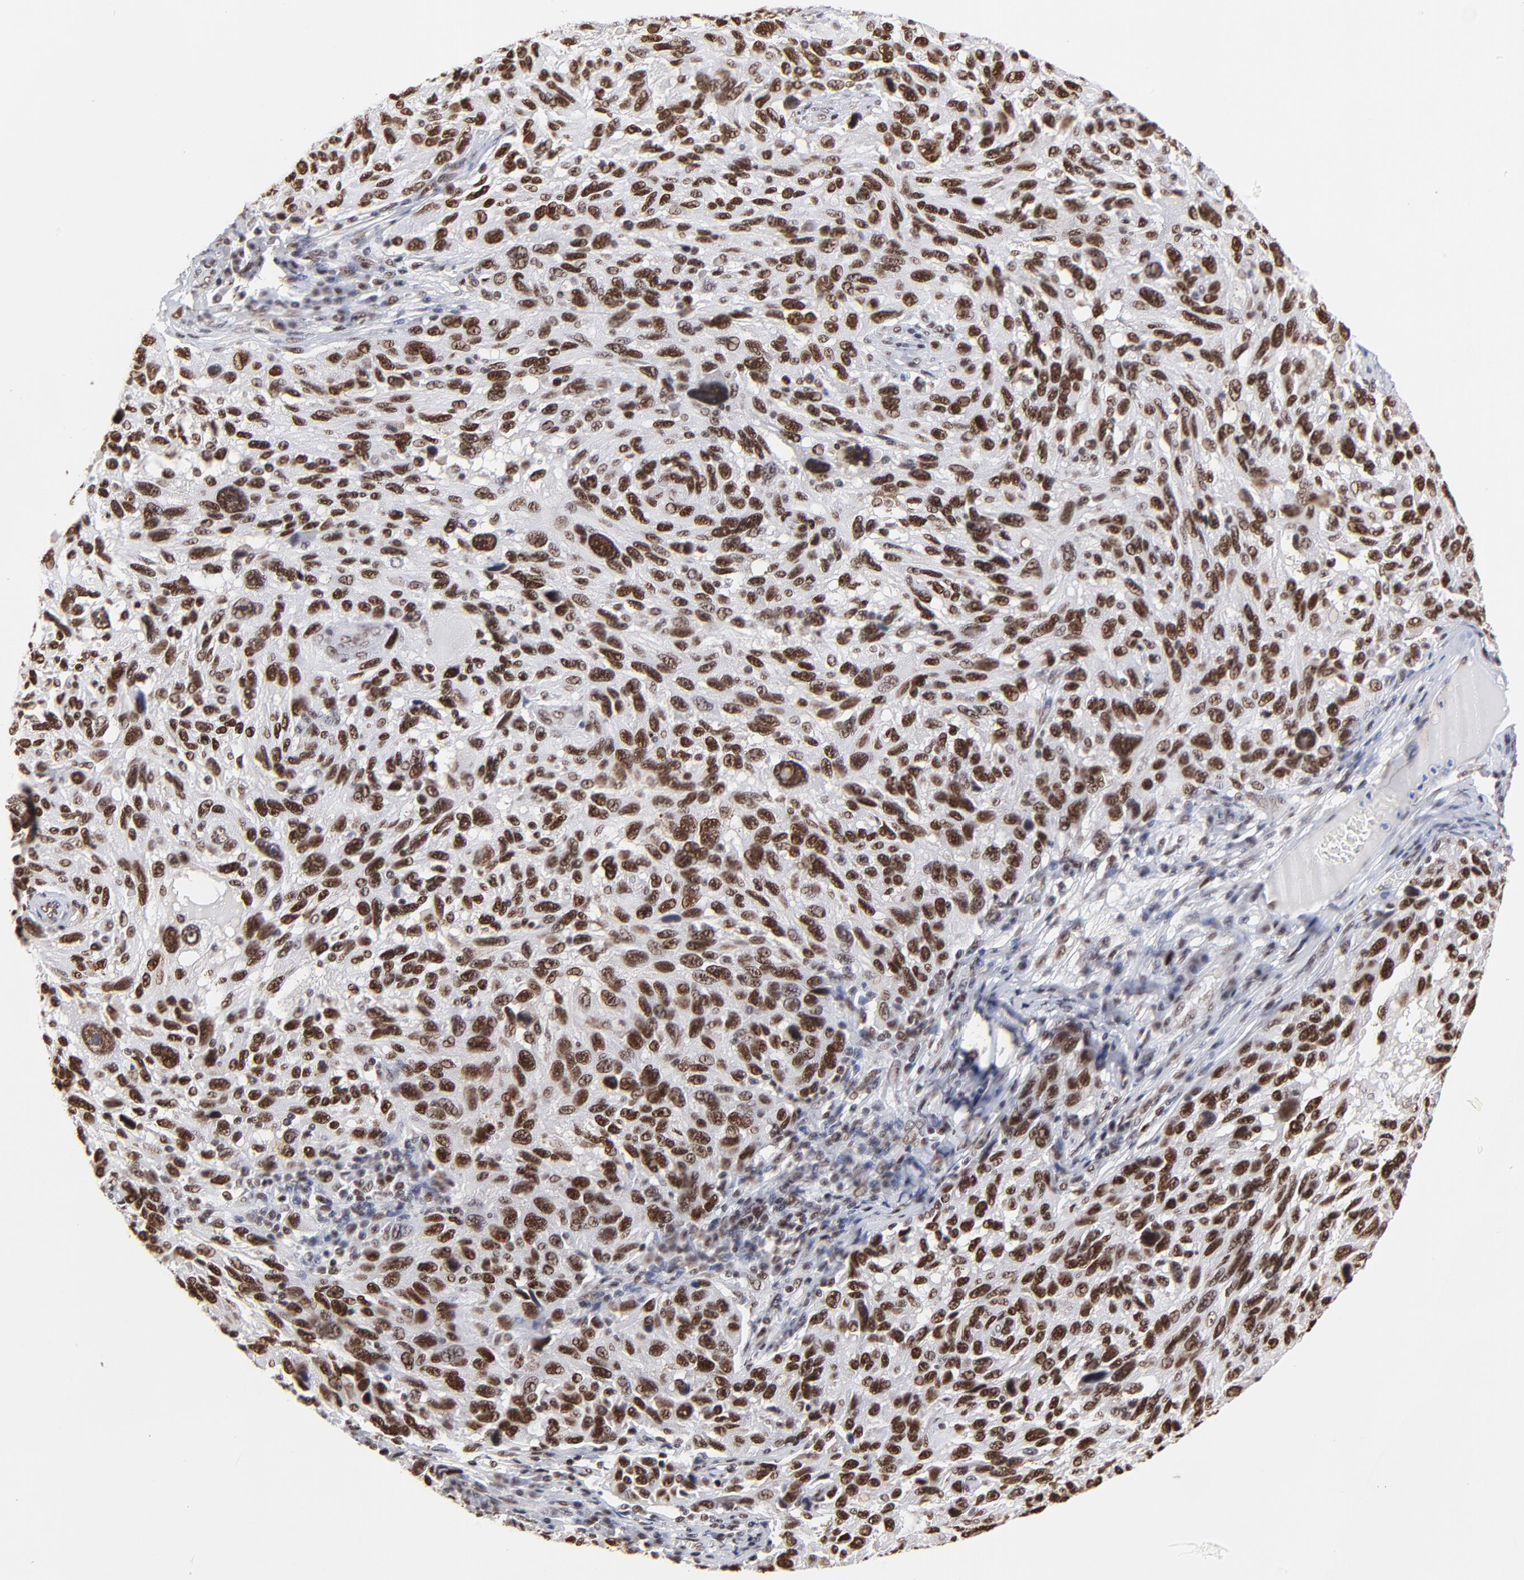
{"staining": {"intensity": "strong", "quantity": ">75%", "location": "nuclear"}, "tissue": "melanoma", "cell_type": "Tumor cells", "image_type": "cancer", "snomed": [{"axis": "morphology", "description": "Malignant melanoma, NOS"}, {"axis": "topography", "description": "Skin"}], "caption": "IHC of human melanoma reveals high levels of strong nuclear positivity in about >75% of tumor cells.", "gene": "ZMYM3", "patient": {"sex": "male", "age": 53}}